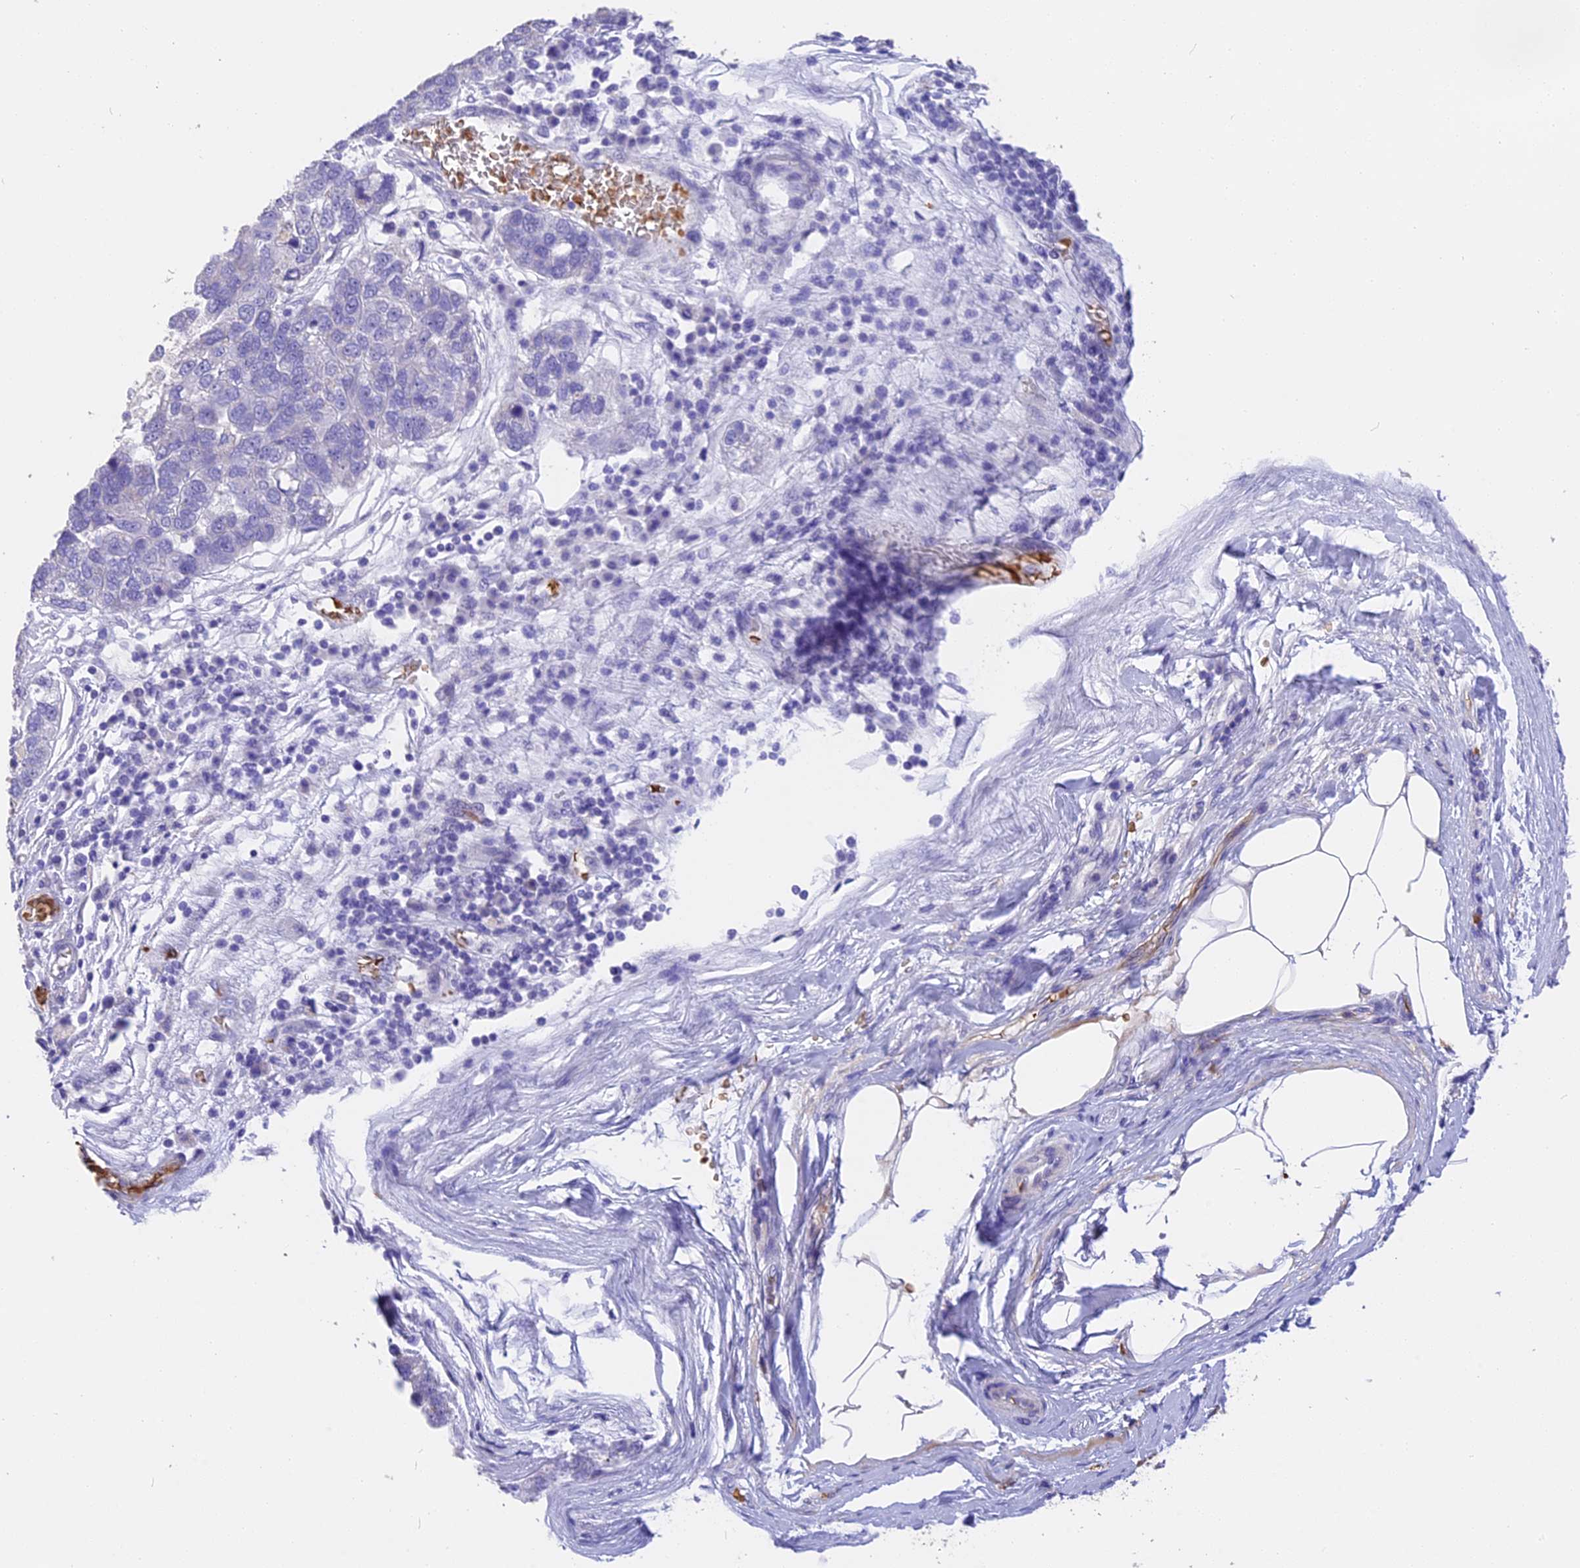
{"staining": {"intensity": "negative", "quantity": "none", "location": "none"}, "tissue": "pancreatic cancer", "cell_type": "Tumor cells", "image_type": "cancer", "snomed": [{"axis": "morphology", "description": "Adenocarcinoma, NOS"}, {"axis": "topography", "description": "Pancreas"}], "caption": "Tumor cells are negative for brown protein staining in pancreatic cancer.", "gene": "TNNC2", "patient": {"sex": "female", "age": 61}}